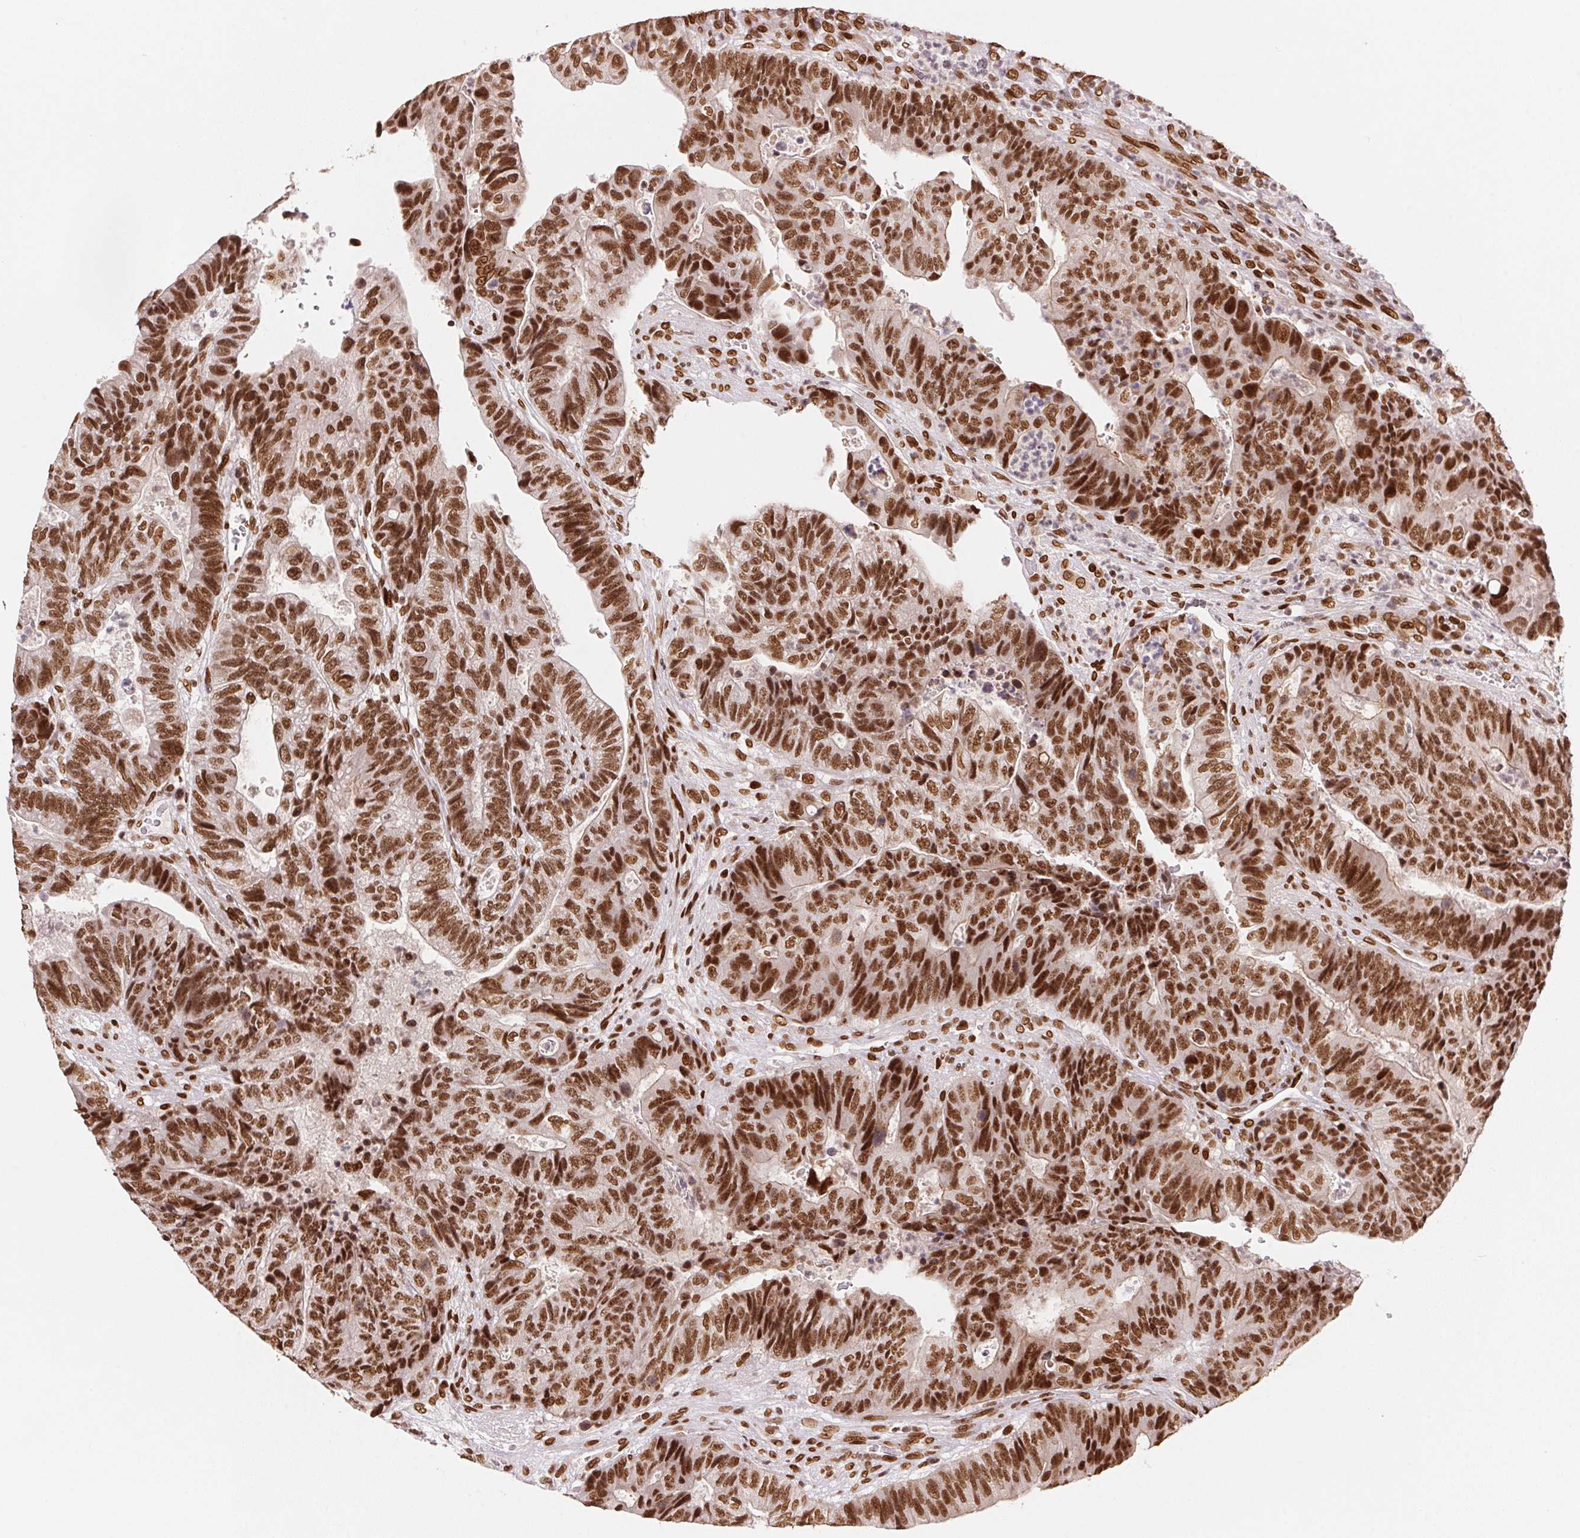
{"staining": {"intensity": "strong", "quantity": ">75%", "location": "nuclear"}, "tissue": "colorectal cancer", "cell_type": "Tumor cells", "image_type": "cancer", "snomed": [{"axis": "morphology", "description": "Normal tissue, NOS"}, {"axis": "morphology", "description": "Adenocarcinoma, NOS"}, {"axis": "topography", "description": "Colon"}], "caption": "High-power microscopy captured an immunohistochemistry histopathology image of colorectal cancer, revealing strong nuclear positivity in about >75% of tumor cells.", "gene": "SAP30BP", "patient": {"sex": "female", "age": 48}}